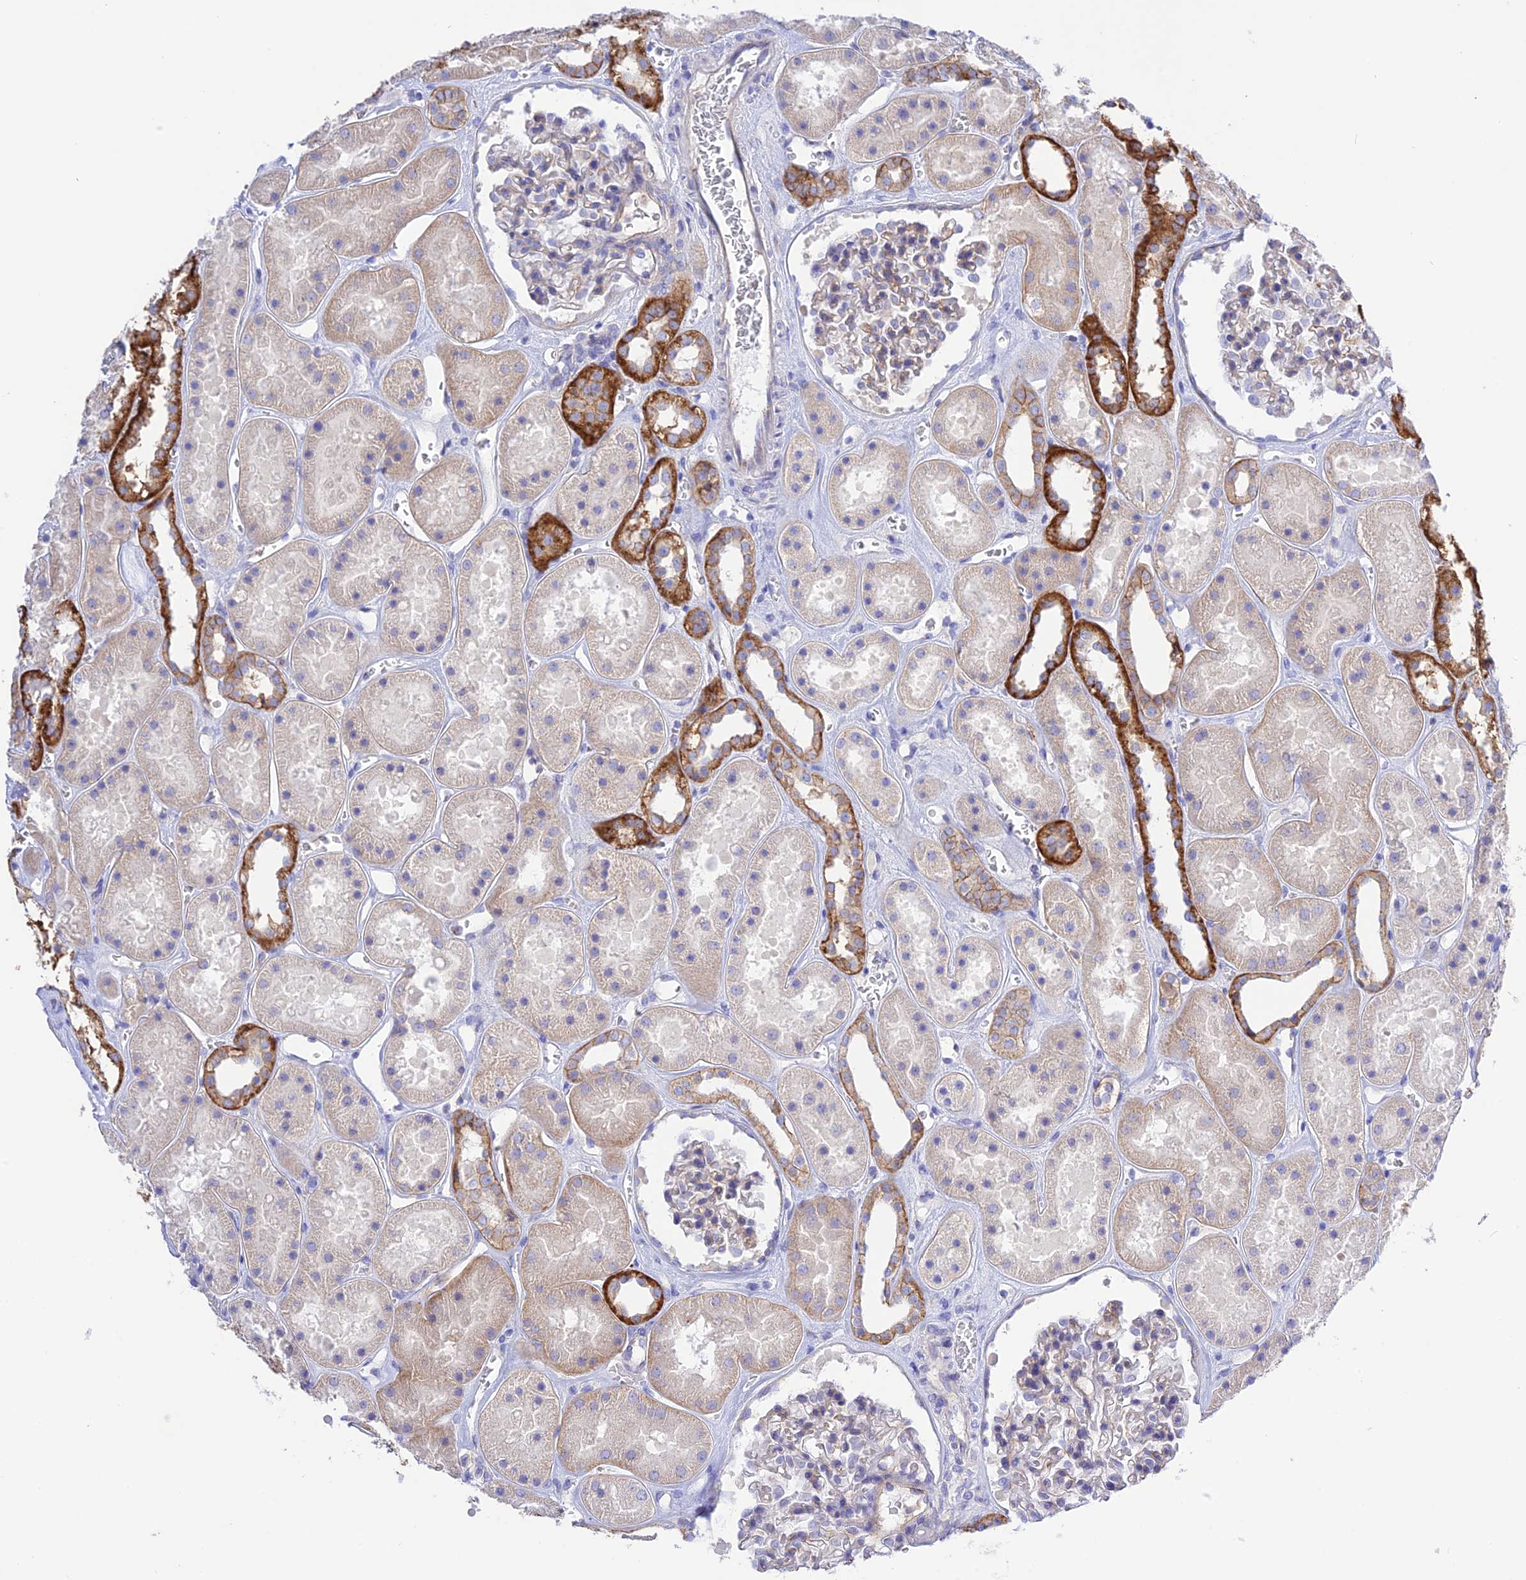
{"staining": {"intensity": "negative", "quantity": "none", "location": "none"}, "tissue": "kidney", "cell_type": "Cells in glomeruli", "image_type": "normal", "snomed": [{"axis": "morphology", "description": "Normal tissue, NOS"}, {"axis": "topography", "description": "Kidney"}], "caption": "Immunohistochemistry micrograph of benign kidney: kidney stained with DAB displays no significant protein expression in cells in glomeruli.", "gene": "CHSY3", "patient": {"sex": "female", "age": 41}}